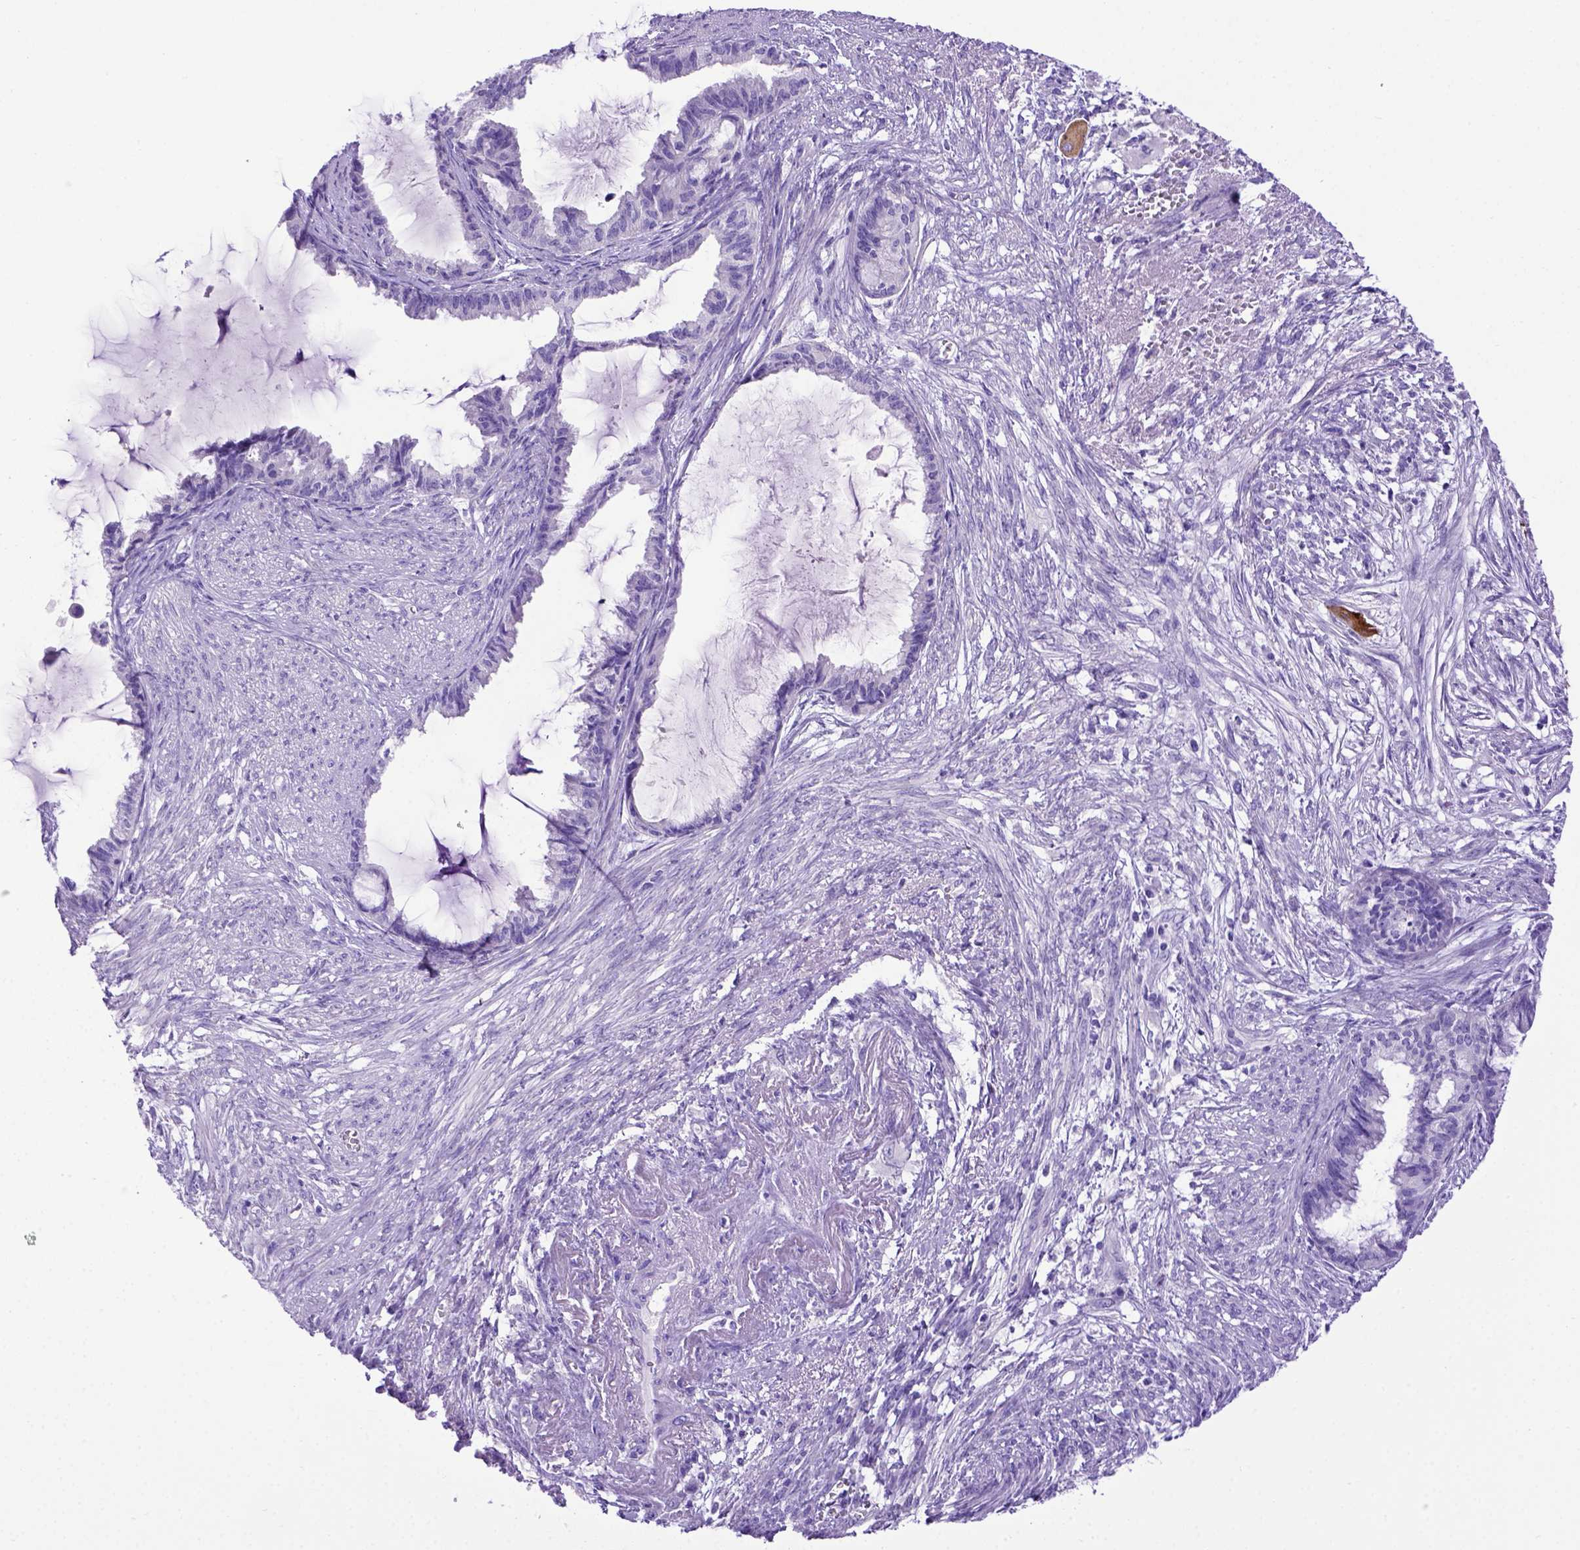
{"staining": {"intensity": "negative", "quantity": "none", "location": "none"}, "tissue": "endometrial cancer", "cell_type": "Tumor cells", "image_type": "cancer", "snomed": [{"axis": "morphology", "description": "Adenocarcinoma, NOS"}, {"axis": "topography", "description": "Endometrium"}], "caption": "Immunohistochemistry (IHC) of human endometrial cancer displays no positivity in tumor cells. The staining is performed using DAB (3,3'-diaminobenzidine) brown chromogen with nuclei counter-stained in using hematoxylin.", "gene": "PTGES", "patient": {"sex": "female", "age": 86}}